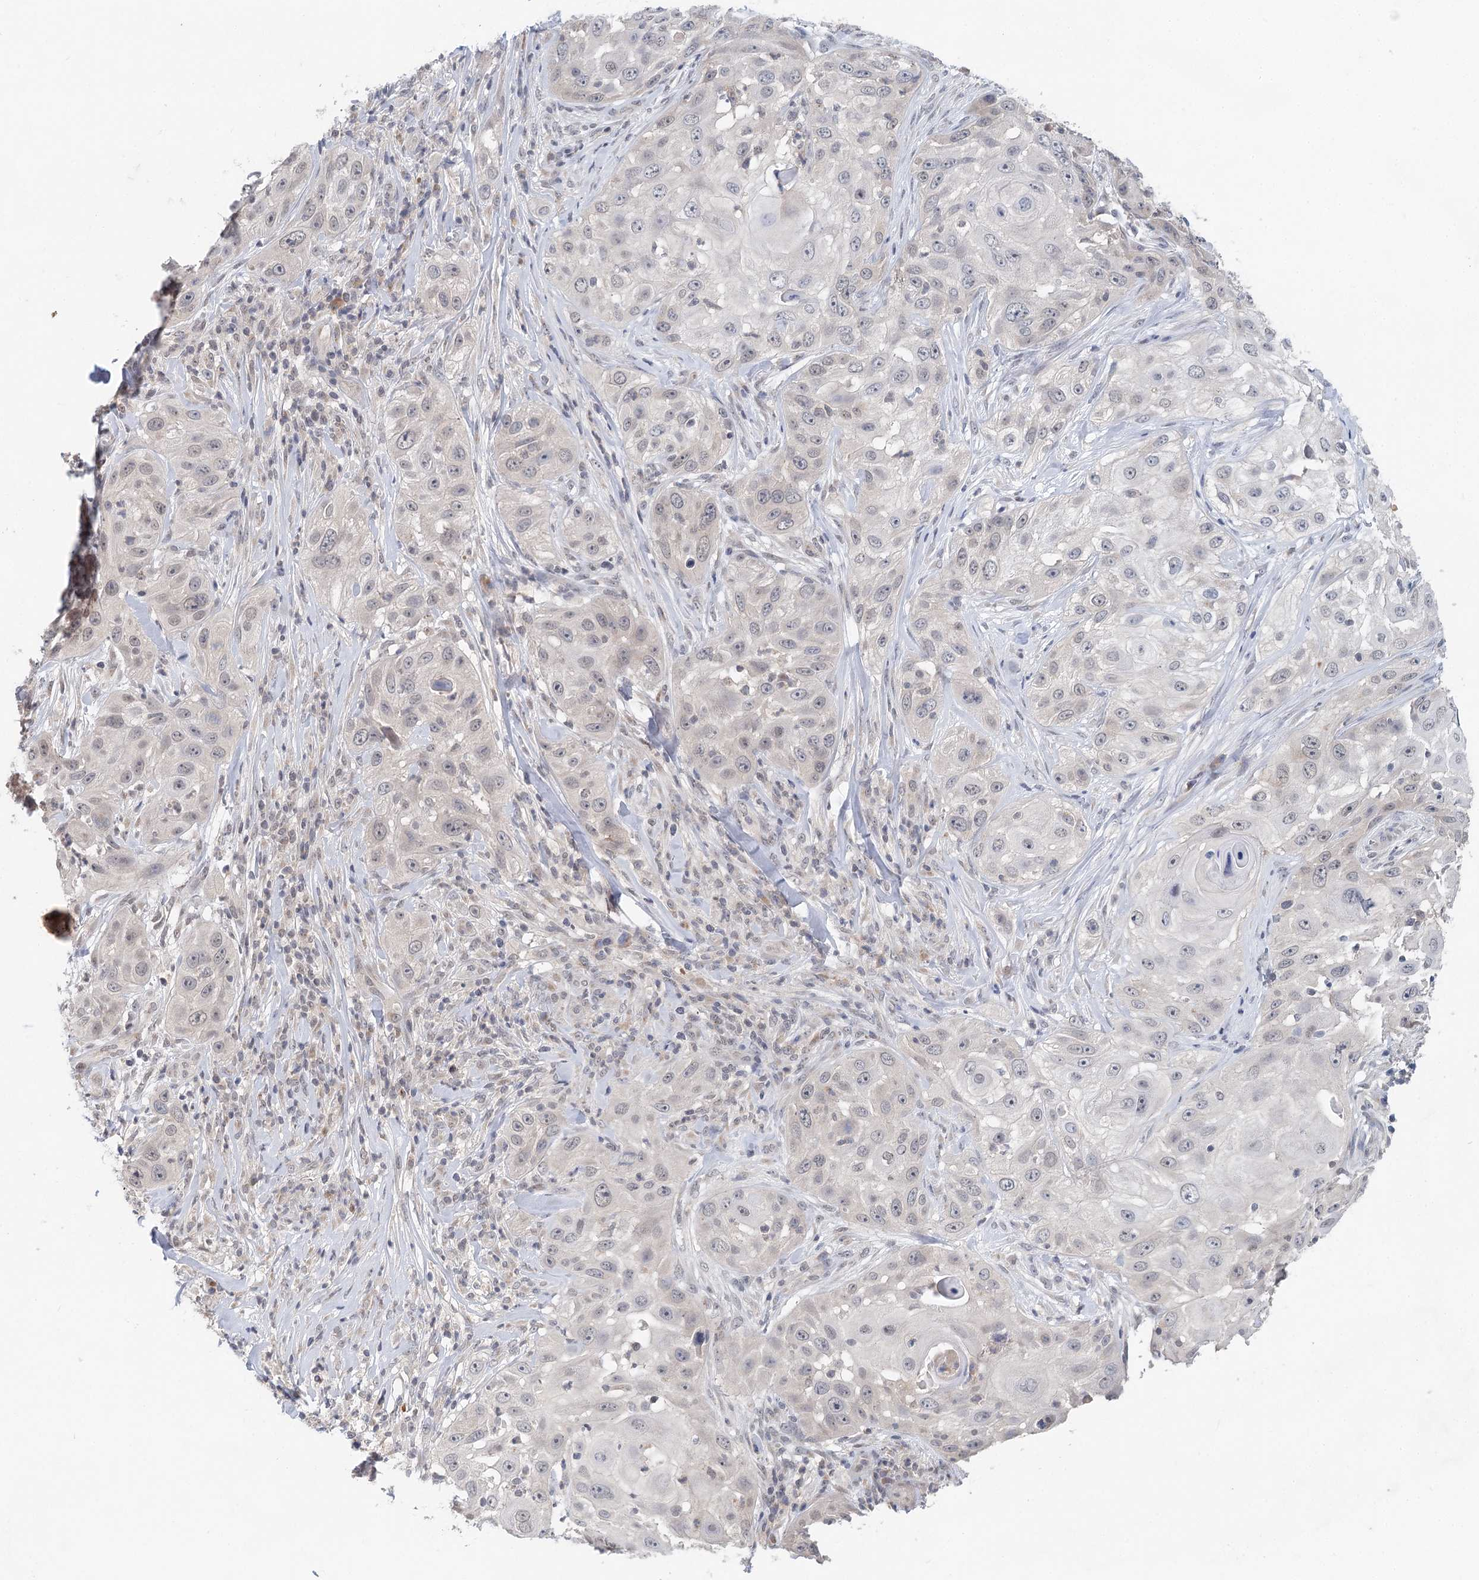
{"staining": {"intensity": "negative", "quantity": "none", "location": "none"}, "tissue": "skin cancer", "cell_type": "Tumor cells", "image_type": "cancer", "snomed": [{"axis": "morphology", "description": "Squamous cell carcinoma, NOS"}, {"axis": "topography", "description": "Skin"}], "caption": "Image shows no significant protein positivity in tumor cells of skin squamous cell carcinoma.", "gene": "BLTP1", "patient": {"sex": "female", "age": 44}}